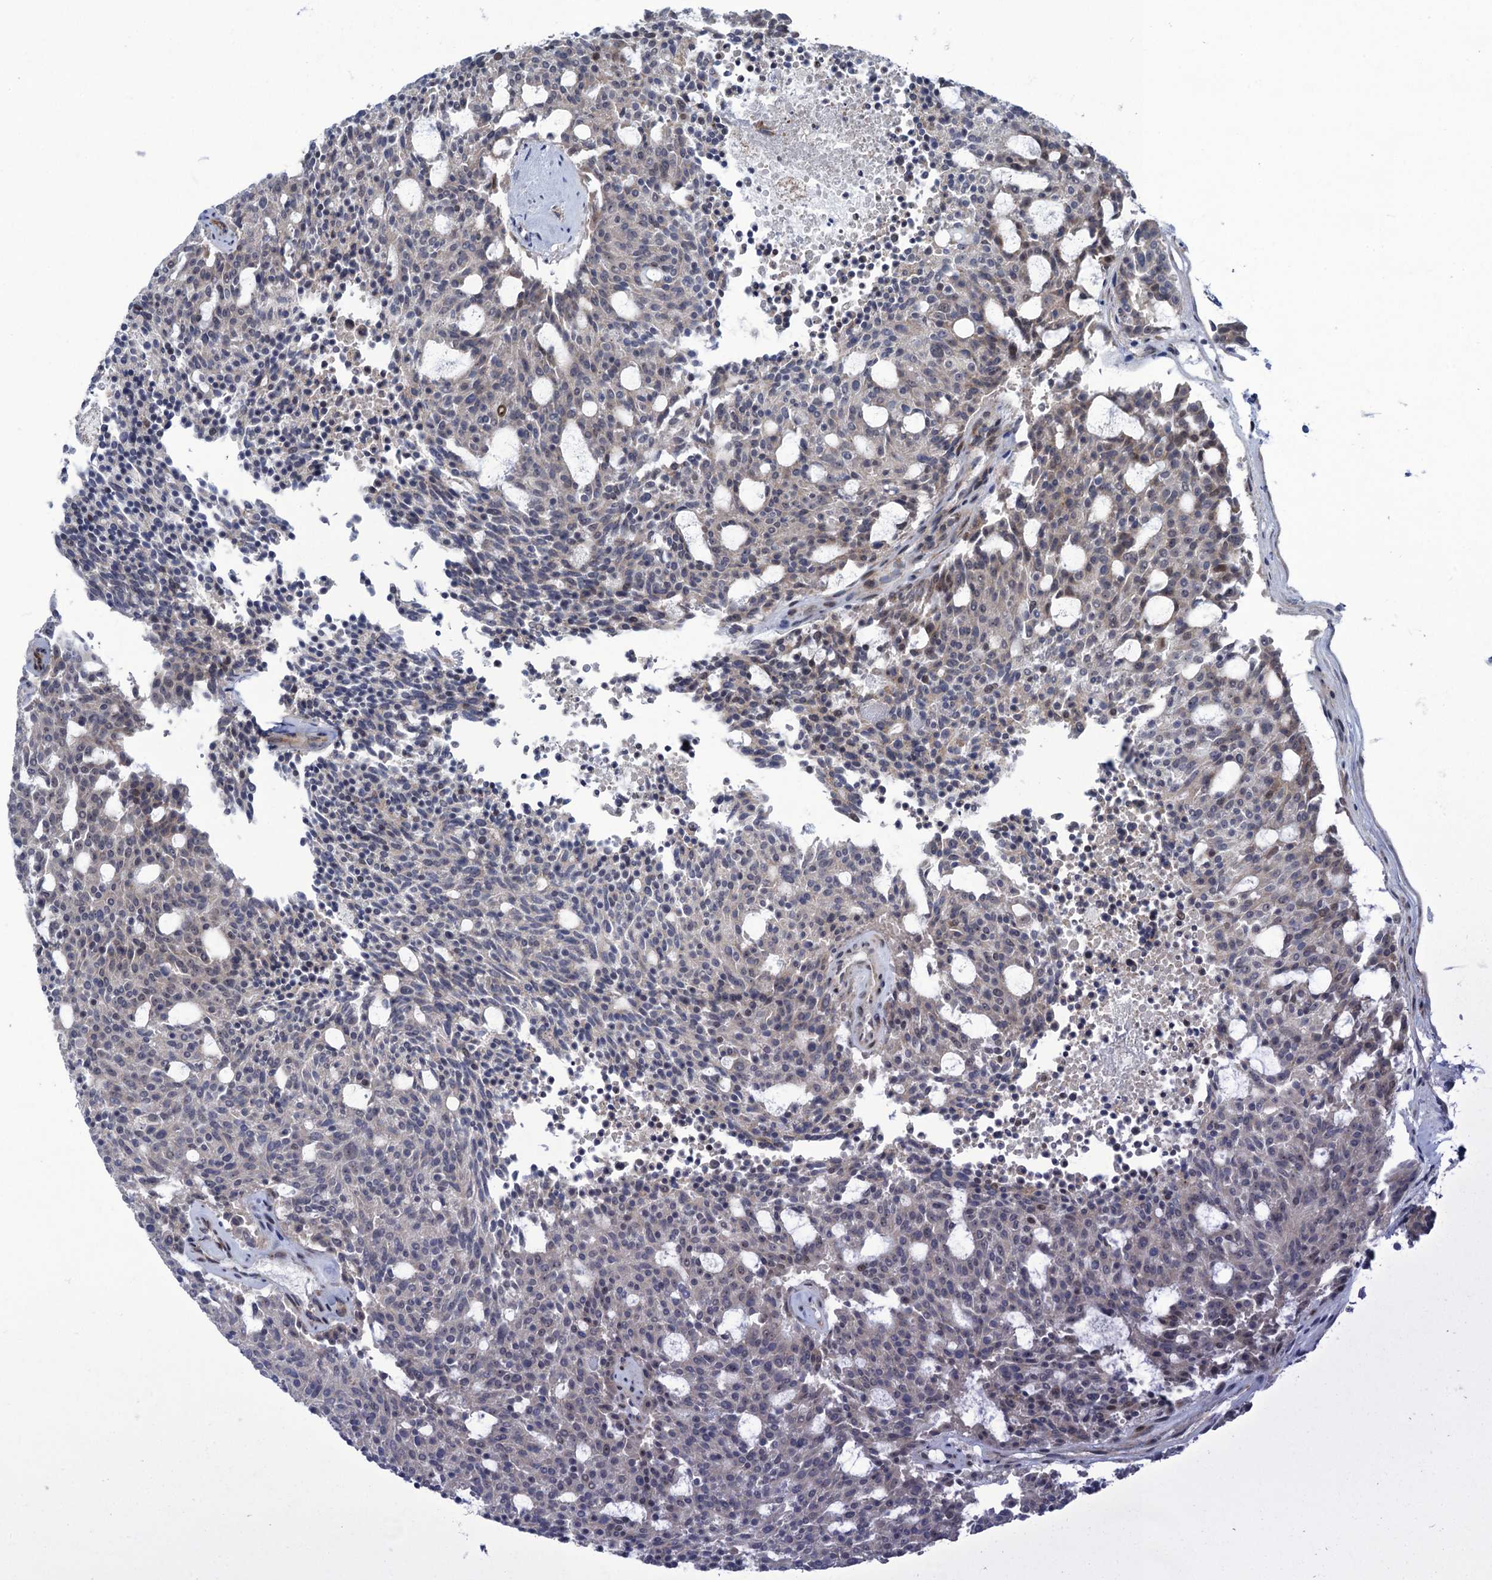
{"staining": {"intensity": "negative", "quantity": "none", "location": "none"}, "tissue": "carcinoid", "cell_type": "Tumor cells", "image_type": "cancer", "snomed": [{"axis": "morphology", "description": "Carcinoid, malignant, NOS"}, {"axis": "topography", "description": "Pancreas"}], "caption": "High power microscopy image of an immunohistochemistry image of malignant carcinoid, revealing no significant positivity in tumor cells.", "gene": "QPCTL", "patient": {"sex": "female", "age": 54}}